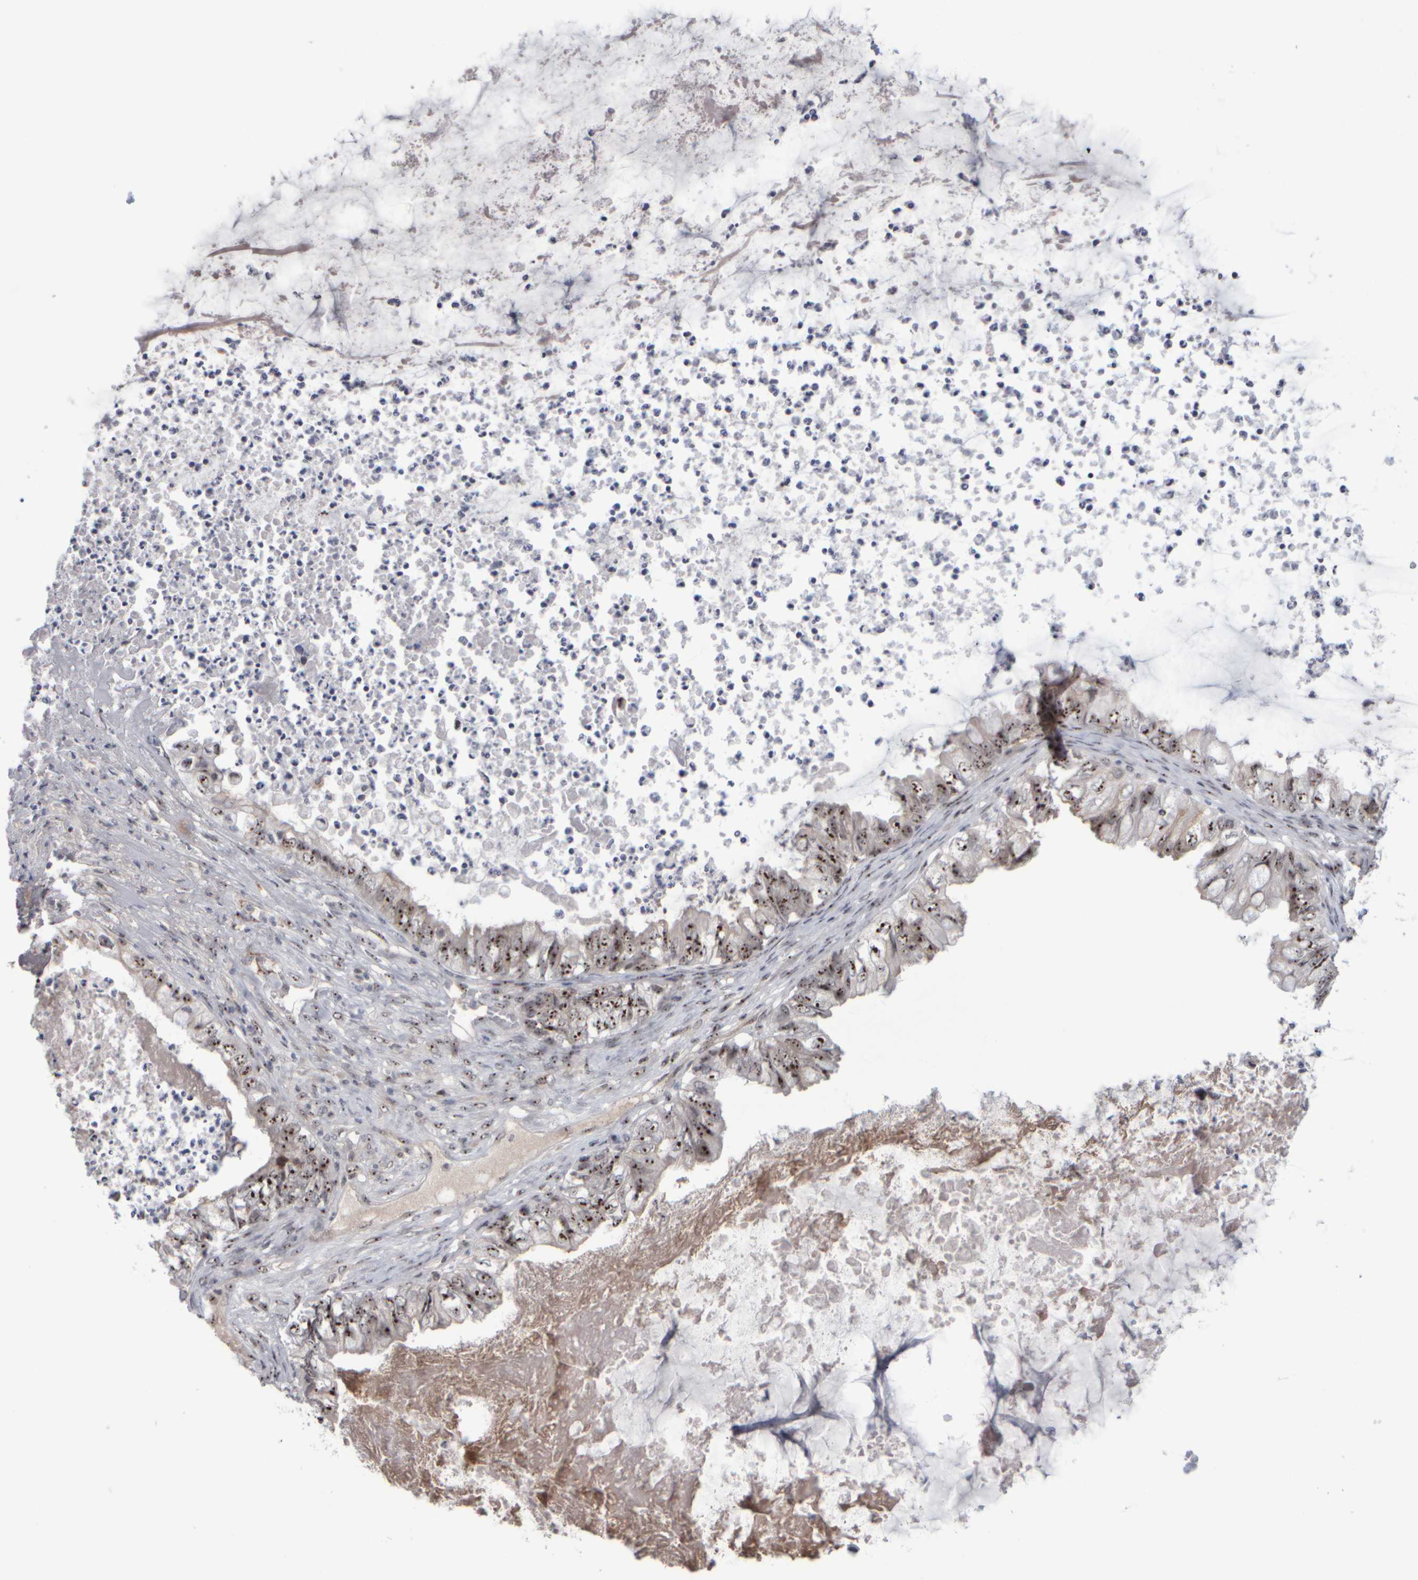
{"staining": {"intensity": "moderate", "quantity": ">75%", "location": "nuclear"}, "tissue": "ovarian cancer", "cell_type": "Tumor cells", "image_type": "cancer", "snomed": [{"axis": "morphology", "description": "Cystadenocarcinoma, mucinous, NOS"}, {"axis": "topography", "description": "Ovary"}], "caption": "There is medium levels of moderate nuclear positivity in tumor cells of ovarian mucinous cystadenocarcinoma, as demonstrated by immunohistochemical staining (brown color).", "gene": "SURF6", "patient": {"sex": "female", "age": 80}}